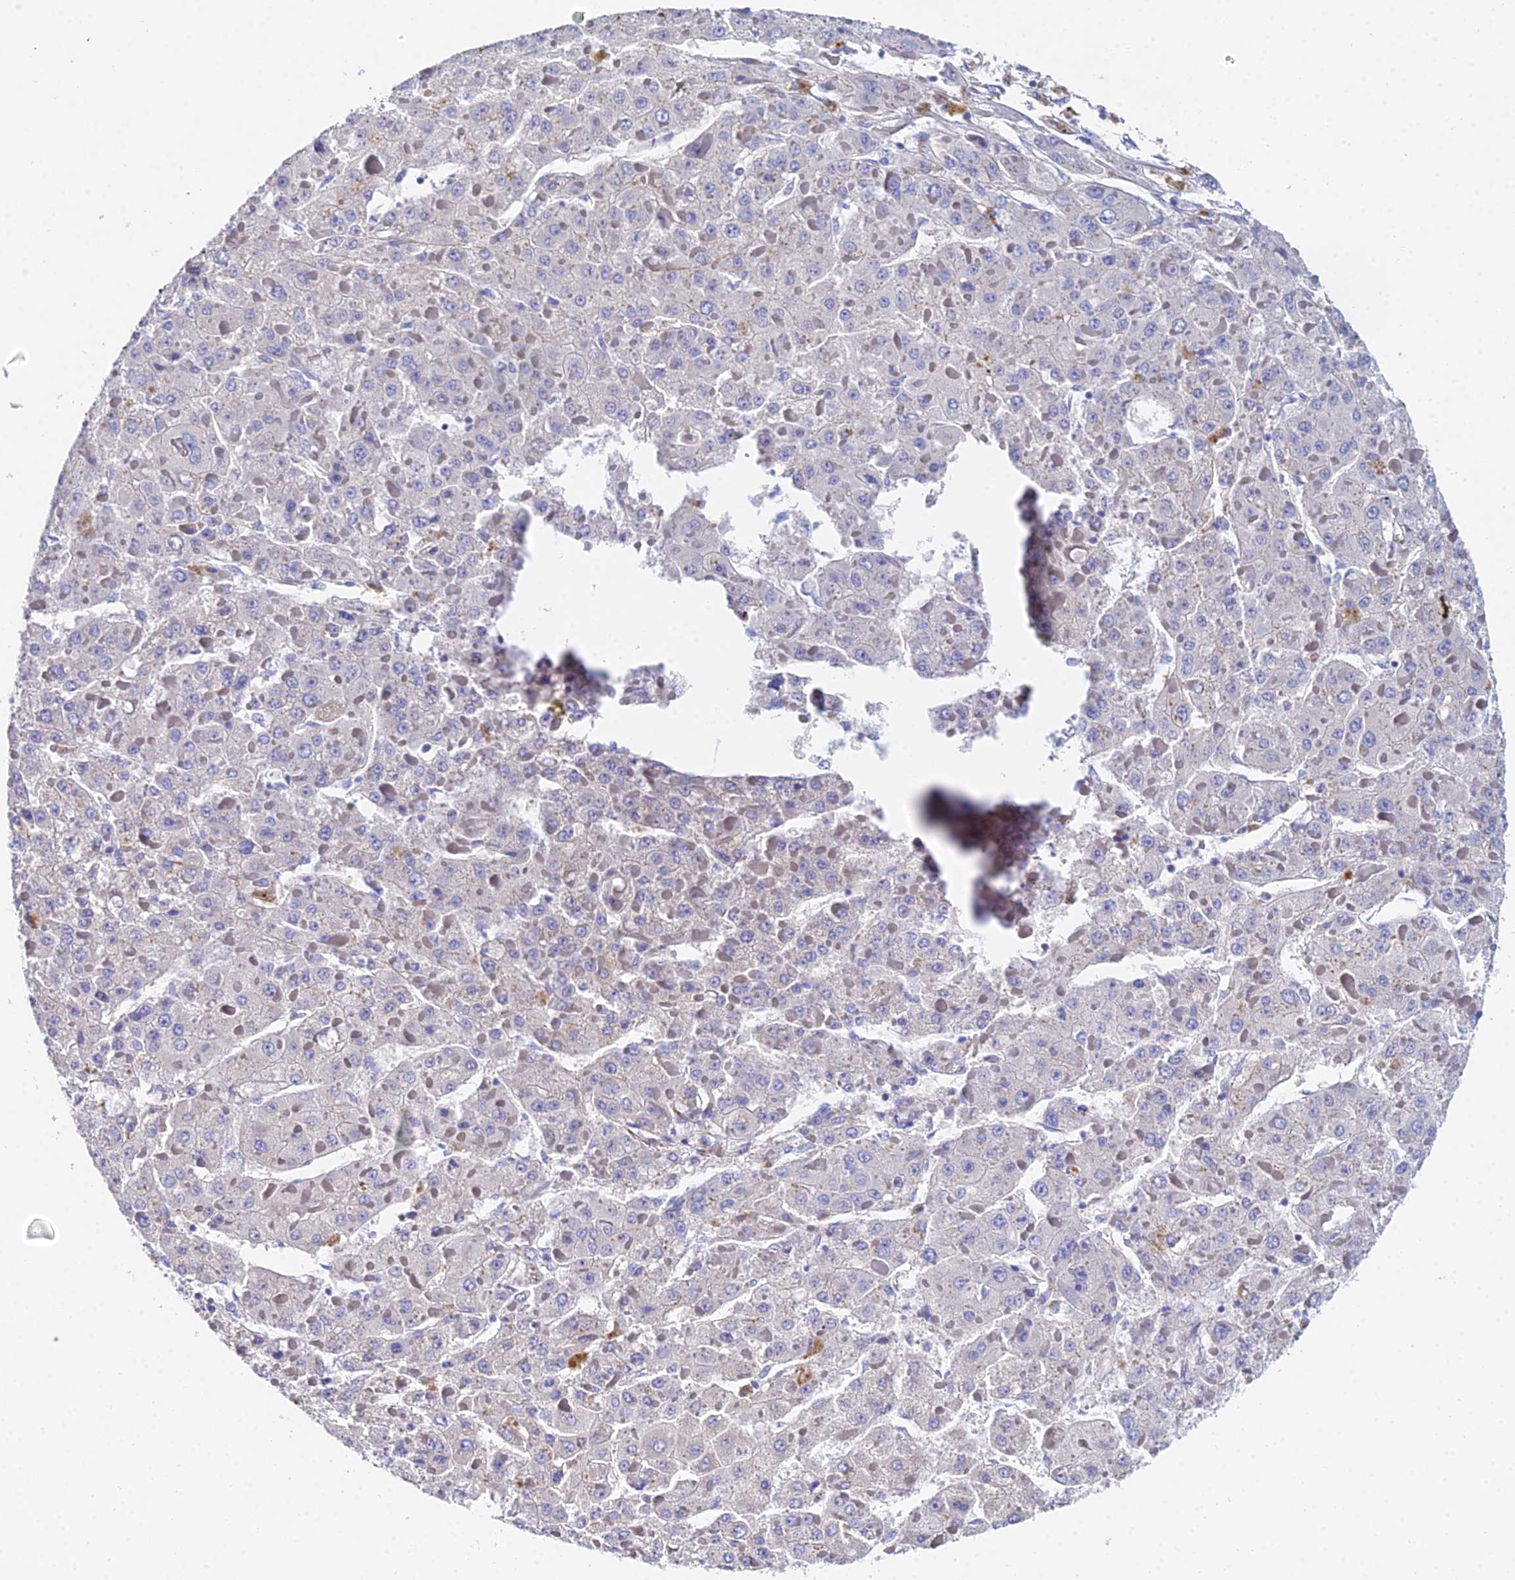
{"staining": {"intensity": "negative", "quantity": "none", "location": "none"}, "tissue": "liver cancer", "cell_type": "Tumor cells", "image_type": "cancer", "snomed": [{"axis": "morphology", "description": "Carcinoma, Hepatocellular, NOS"}, {"axis": "topography", "description": "Liver"}], "caption": "Liver cancer (hepatocellular carcinoma) was stained to show a protein in brown. There is no significant positivity in tumor cells.", "gene": "UBE2L3", "patient": {"sex": "female", "age": 73}}